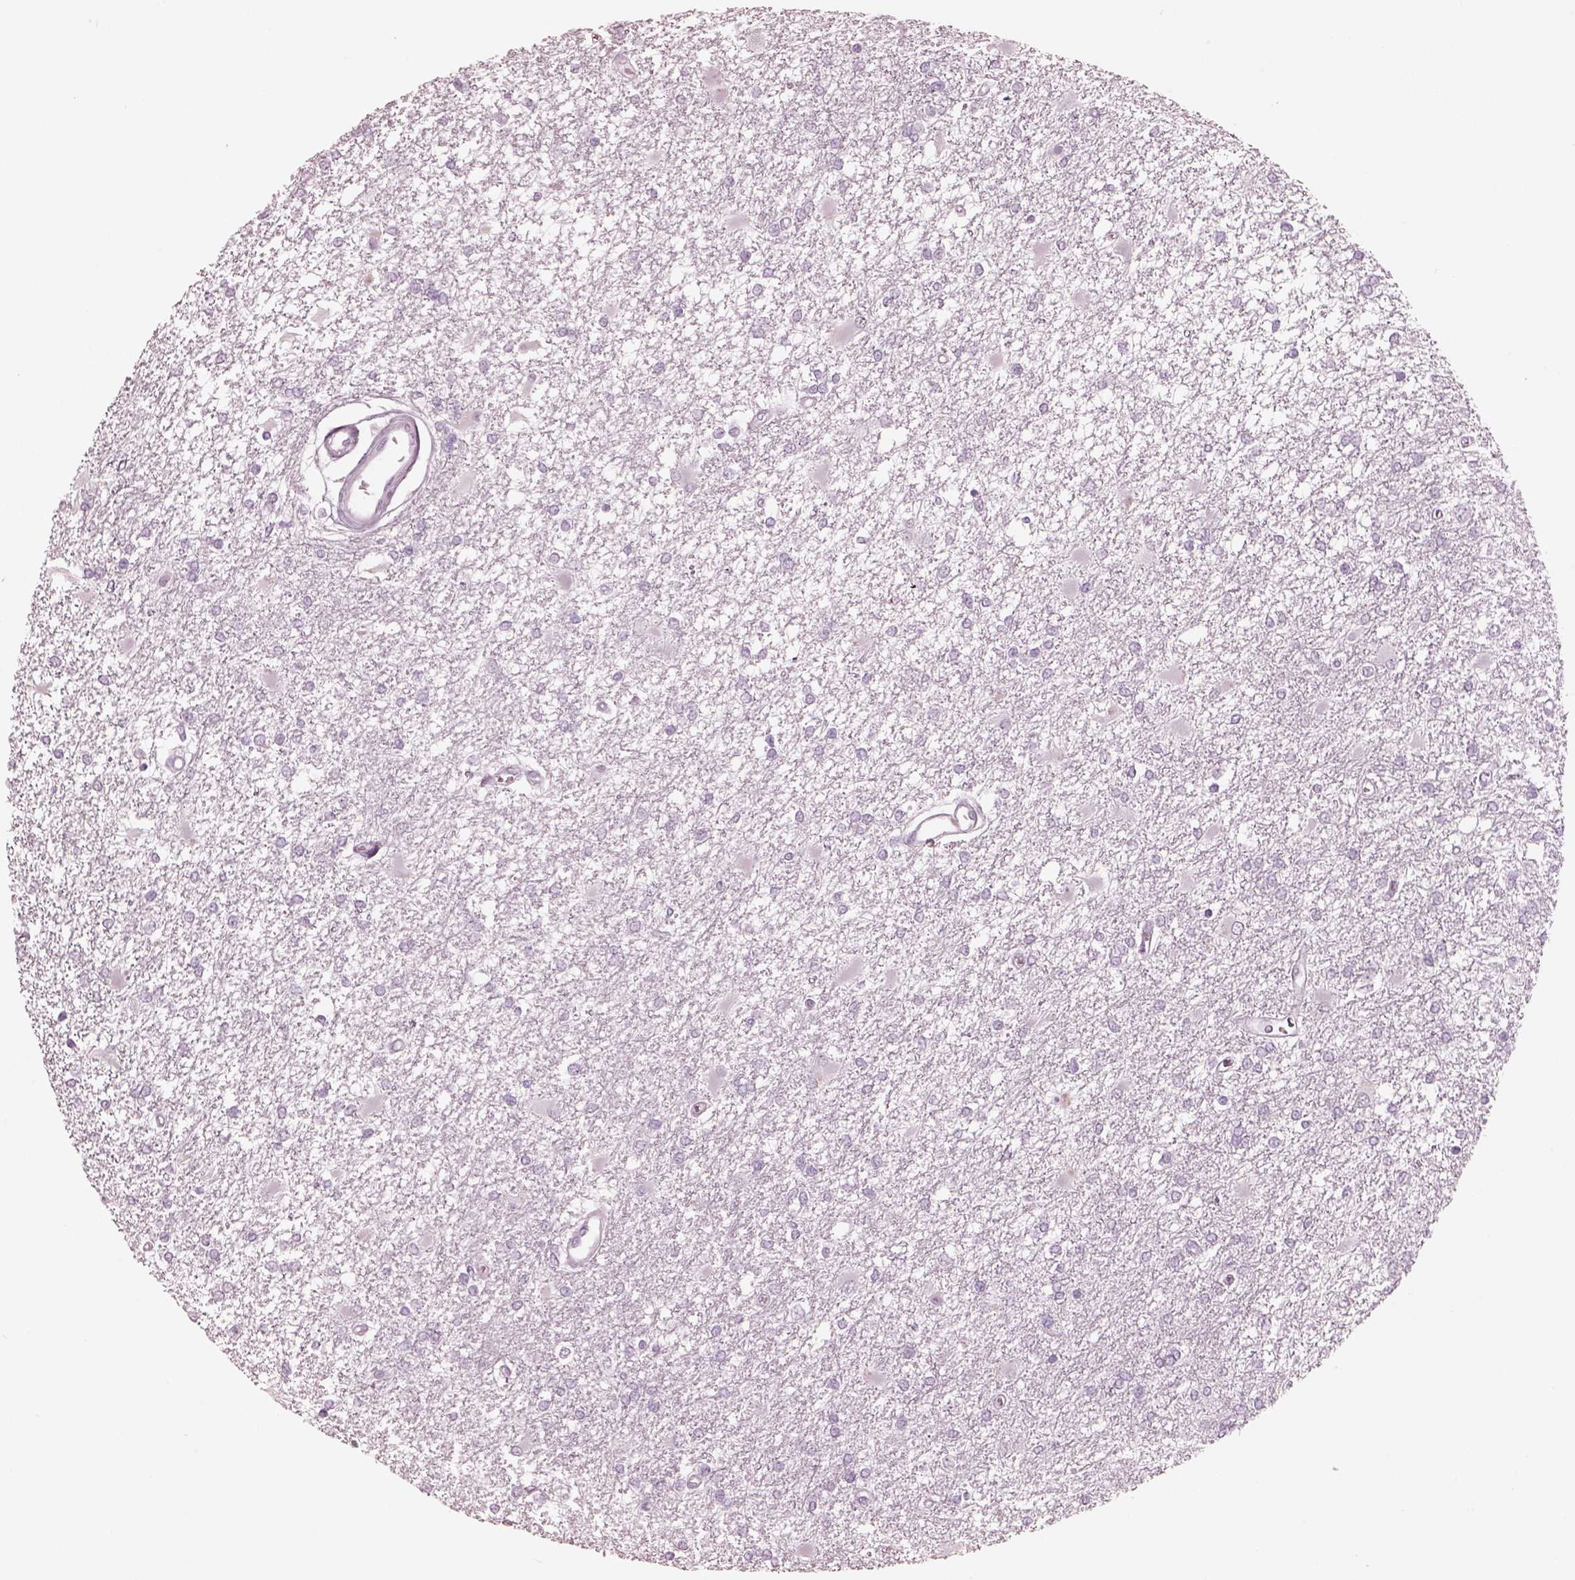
{"staining": {"intensity": "negative", "quantity": "none", "location": "none"}, "tissue": "glioma", "cell_type": "Tumor cells", "image_type": "cancer", "snomed": [{"axis": "morphology", "description": "Glioma, malignant, High grade"}, {"axis": "topography", "description": "Cerebral cortex"}], "caption": "Malignant glioma (high-grade) stained for a protein using immunohistochemistry (IHC) displays no staining tumor cells.", "gene": "KRTAP24-1", "patient": {"sex": "male", "age": 79}}